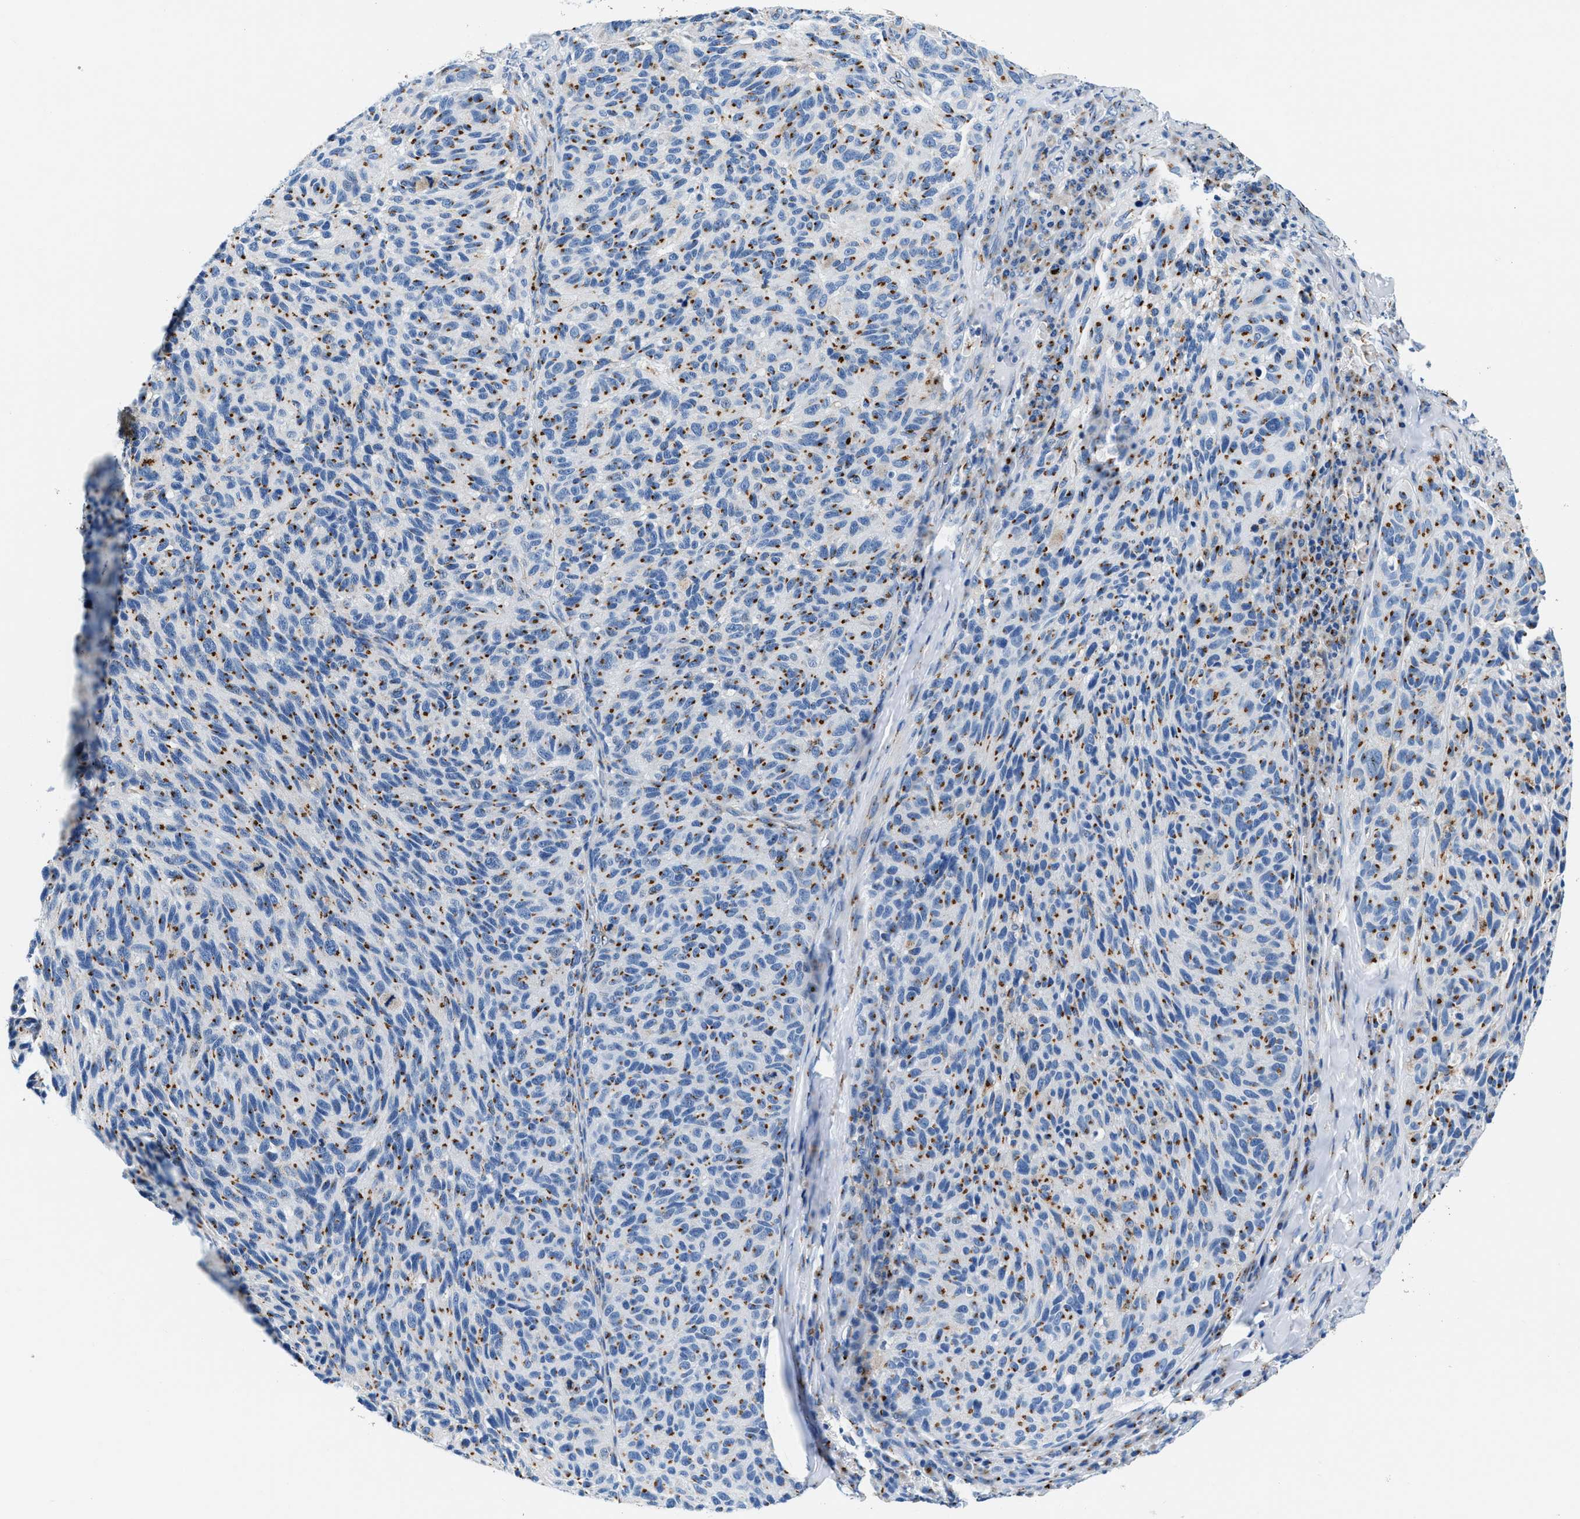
{"staining": {"intensity": "moderate", "quantity": ">75%", "location": "cytoplasmic/membranous"}, "tissue": "melanoma", "cell_type": "Tumor cells", "image_type": "cancer", "snomed": [{"axis": "morphology", "description": "Malignant melanoma, NOS"}, {"axis": "topography", "description": "Skin"}], "caption": "This micrograph shows malignant melanoma stained with immunohistochemistry (IHC) to label a protein in brown. The cytoplasmic/membranous of tumor cells show moderate positivity for the protein. Nuclei are counter-stained blue.", "gene": "VPS53", "patient": {"sex": "female", "age": 73}}